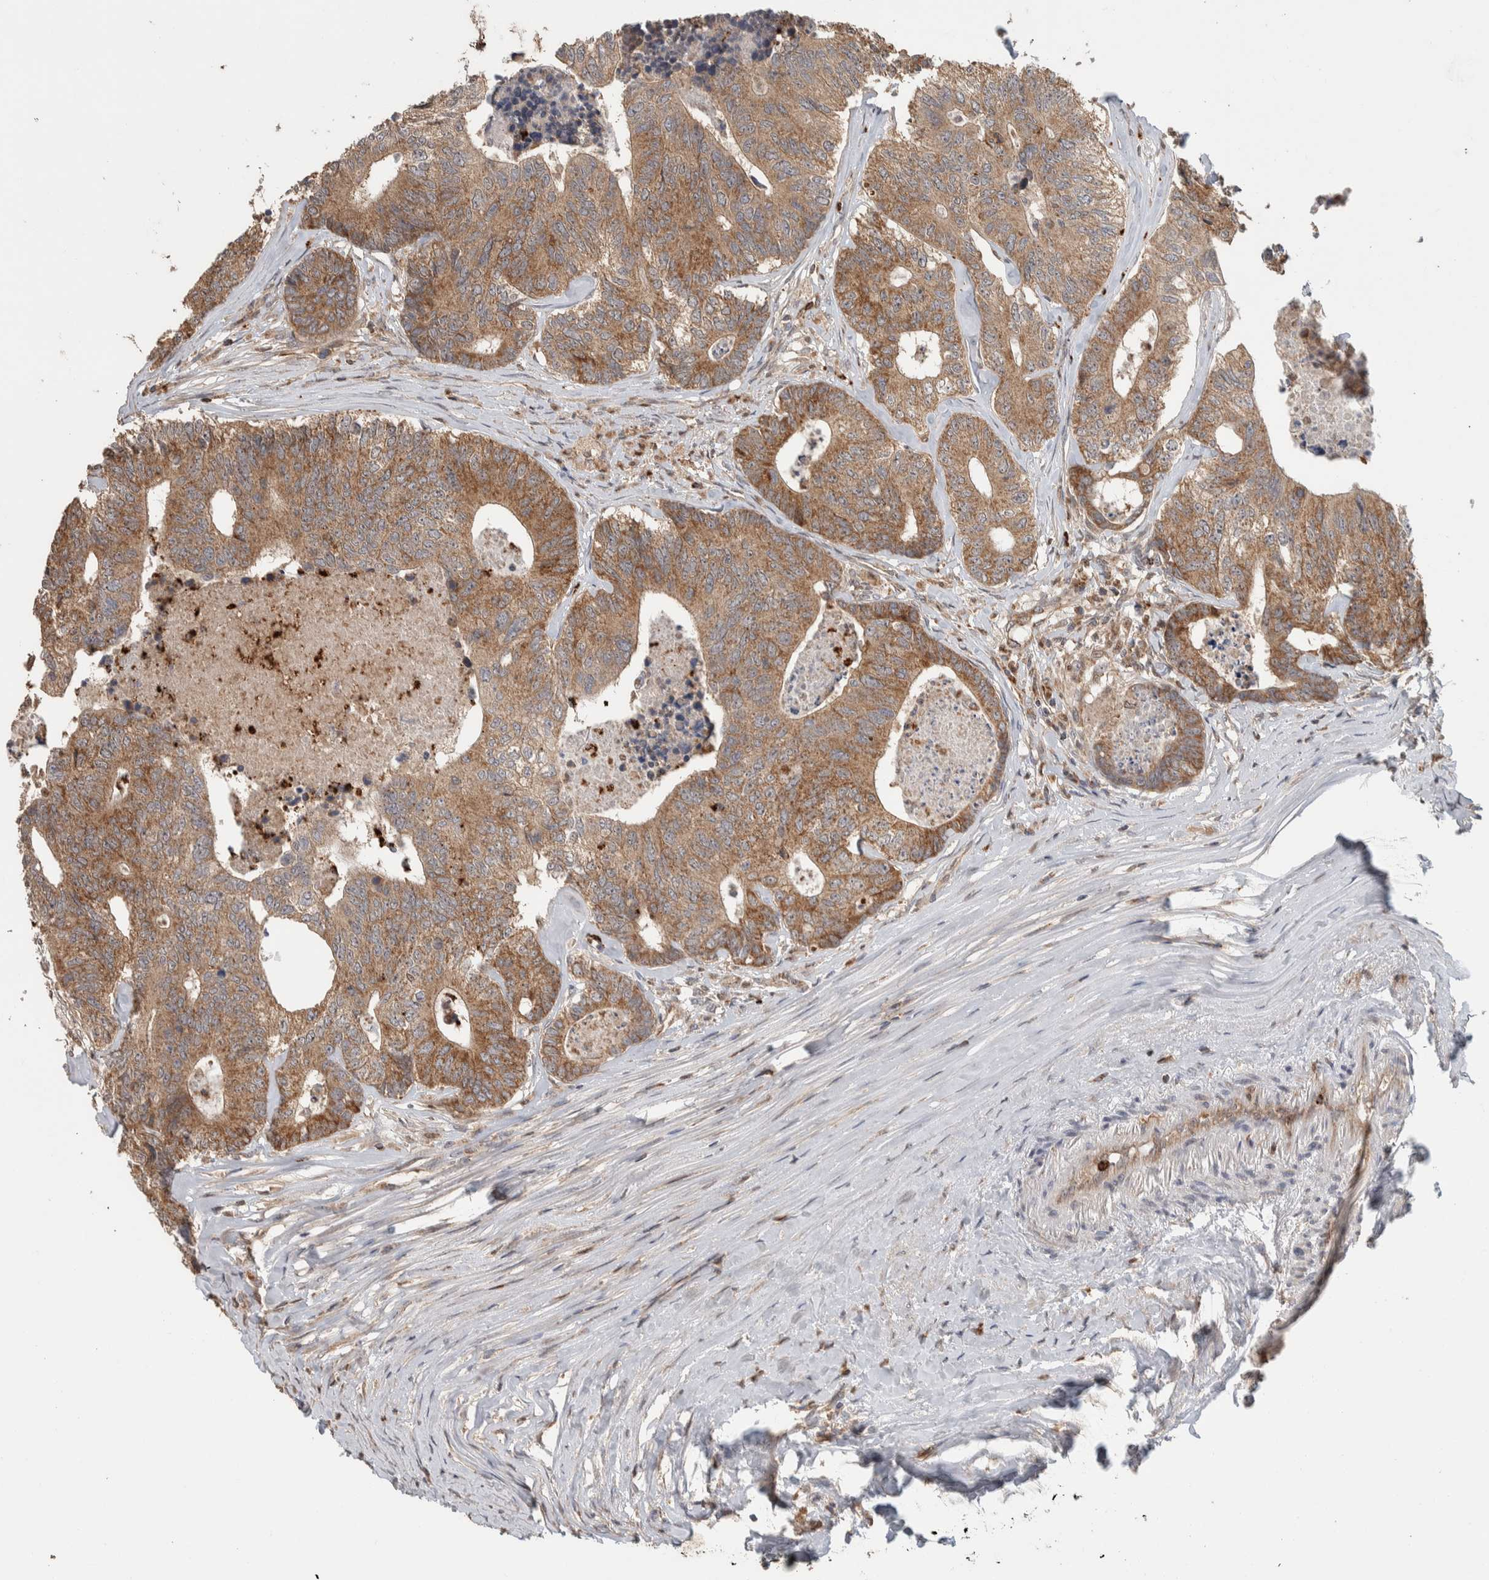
{"staining": {"intensity": "moderate", "quantity": ">75%", "location": "cytoplasmic/membranous"}, "tissue": "colorectal cancer", "cell_type": "Tumor cells", "image_type": "cancer", "snomed": [{"axis": "morphology", "description": "Adenocarcinoma, NOS"}, {"axis": "topography", "description": "Colon"}], "caption": "Adenocarcinoma (colorectal) stained with immunohistochemistry shows moderate cytoplasmic/membranous staining in approximately >75% of tumor cells. The staining was performed using DAB, with brown indicating positive protein expression. Nuclei are stained blue with hematoxylin.", "gene": "VPS53", "patient": {"sex": "female", "age": 67}}